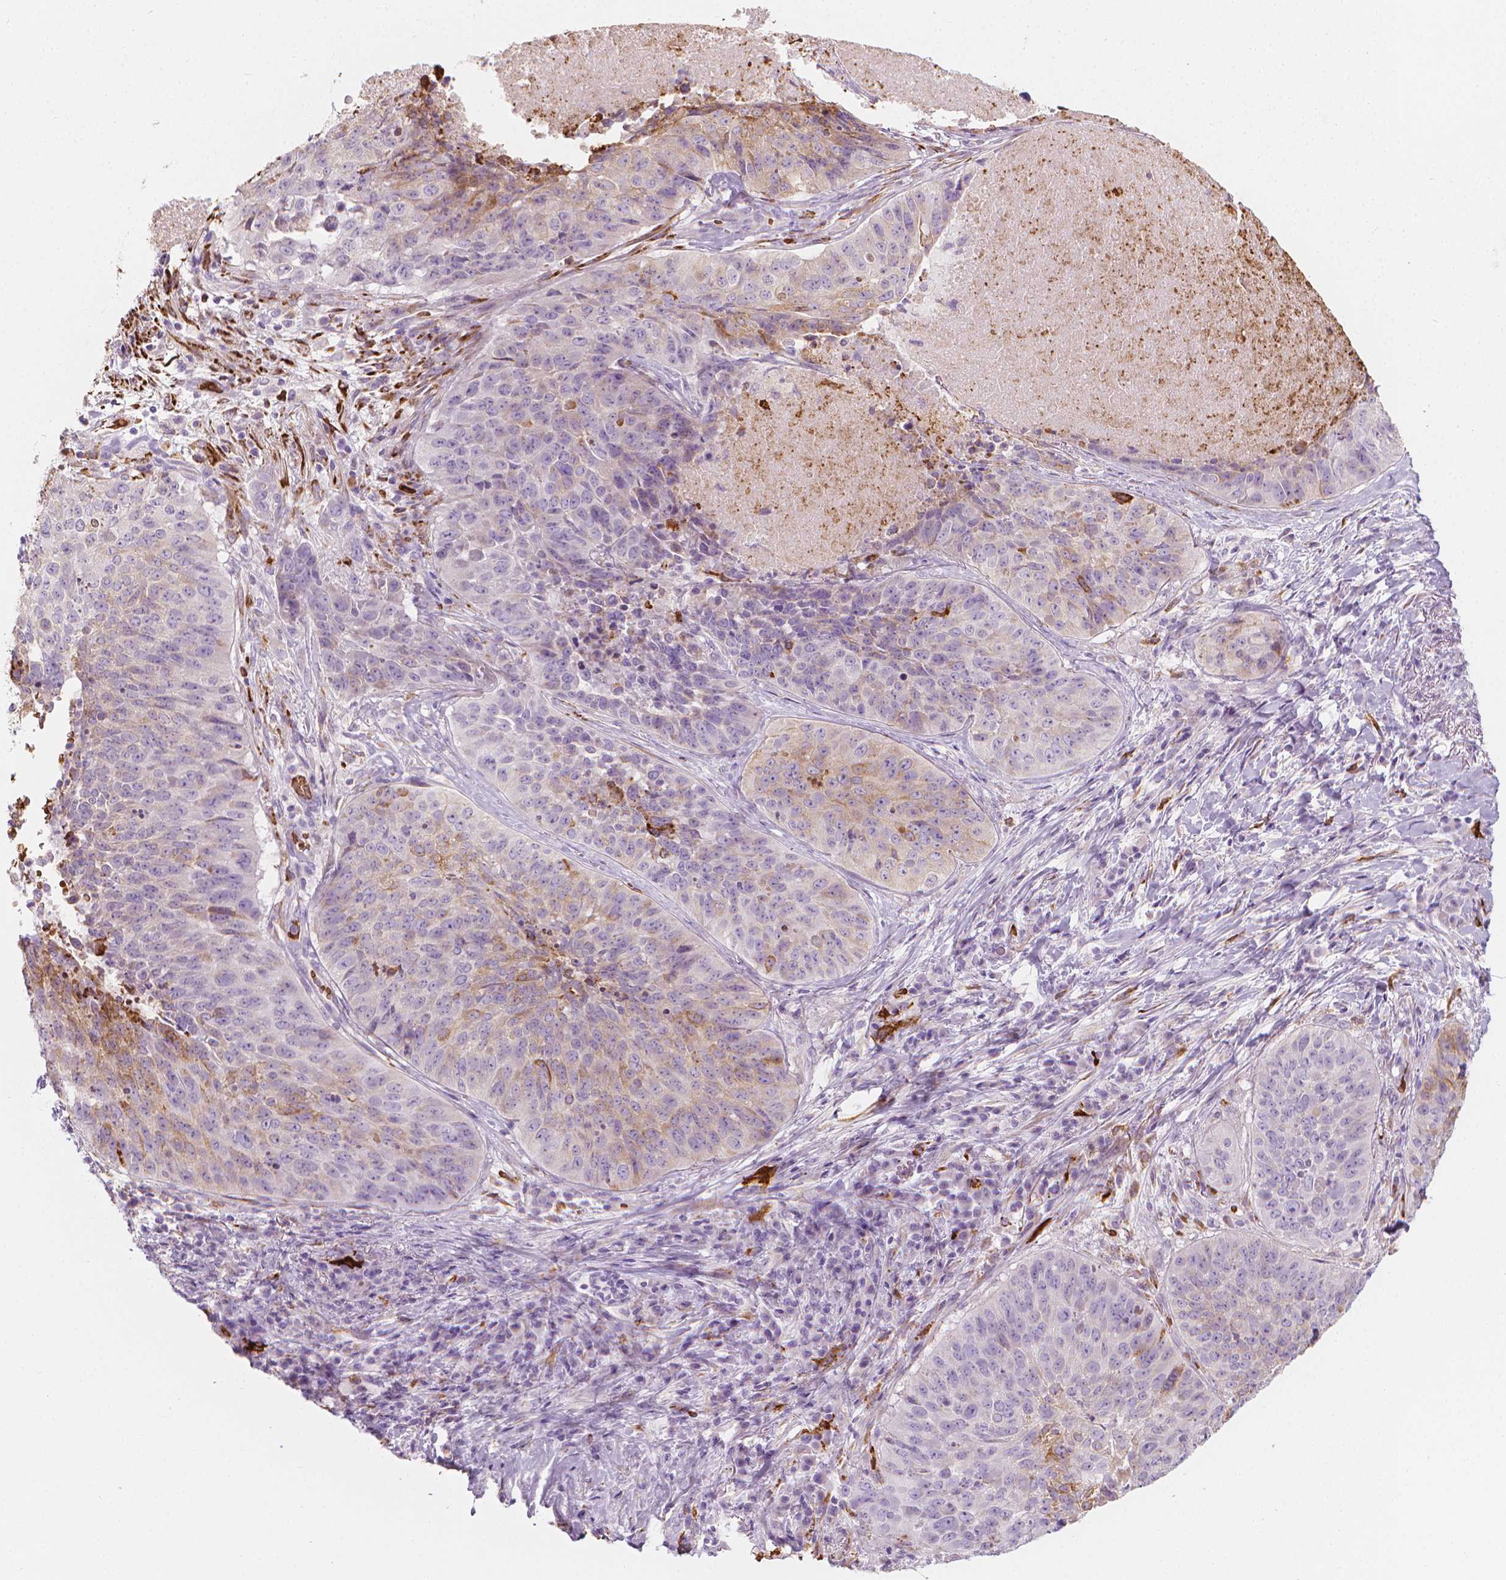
{"staining": {"intensity": "moderate", "quantity": "<25%", "location": "cytoplasmic/membranous"}, "tissue": "lung cancer", "cell_type": "Tumor cells", "image_type": "cancer", "snomed": [{"axis": "morphology", "description": "Normal tissue, NOS"}, {"axis": "morphology", "description": "Squamous cell carcinoma, NOS"}, {"axis": "topography", "description": "Bronchus"}, {"axis": "topography", "description": "Lung"}], "caption": "An image of lung cancer stained for a protein displays moderate cytoplasmic/membranous brown staining in tumor cells.", "gene": "CES1", "patient": {"sex": "male", "age": 64}}